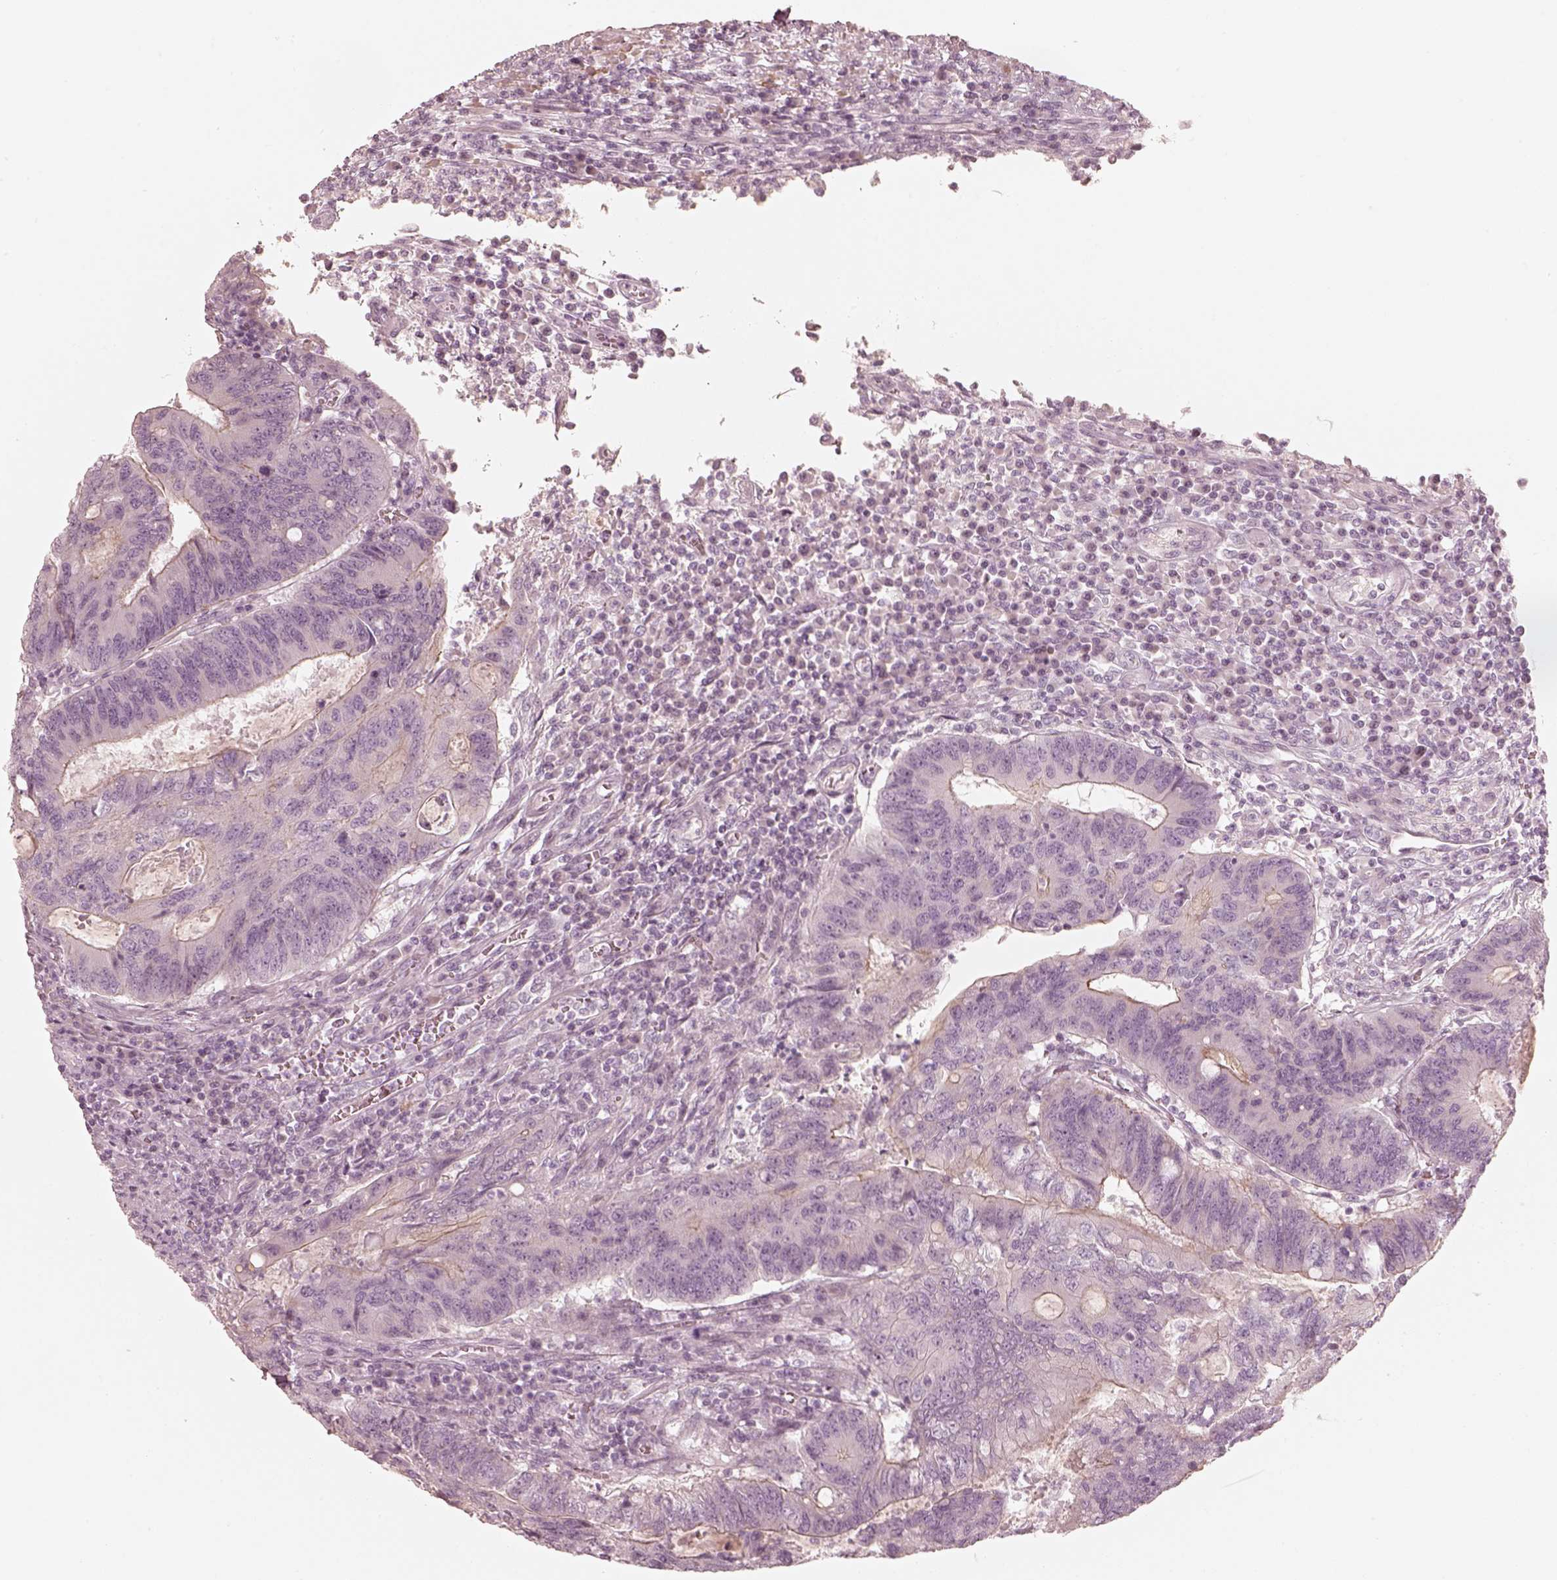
{"staining": {"intensity": "negative", "quantity": "none", "location": "none"}, "tissue": "colorectal cancer", "cell_type": "Tumor cells", "image_type": "cancer", "snomed": [{"axis": "morphology", "description": "Adenocarcinoma, NOS"}, {"axis": "topography", "description": "Colon"}], "caption": "Tumor cells are negative for brown protein staining in colorectal adenocarcinoma.", "gene": "SPATA24", "patient": {"sex": "male", "age": 67}}